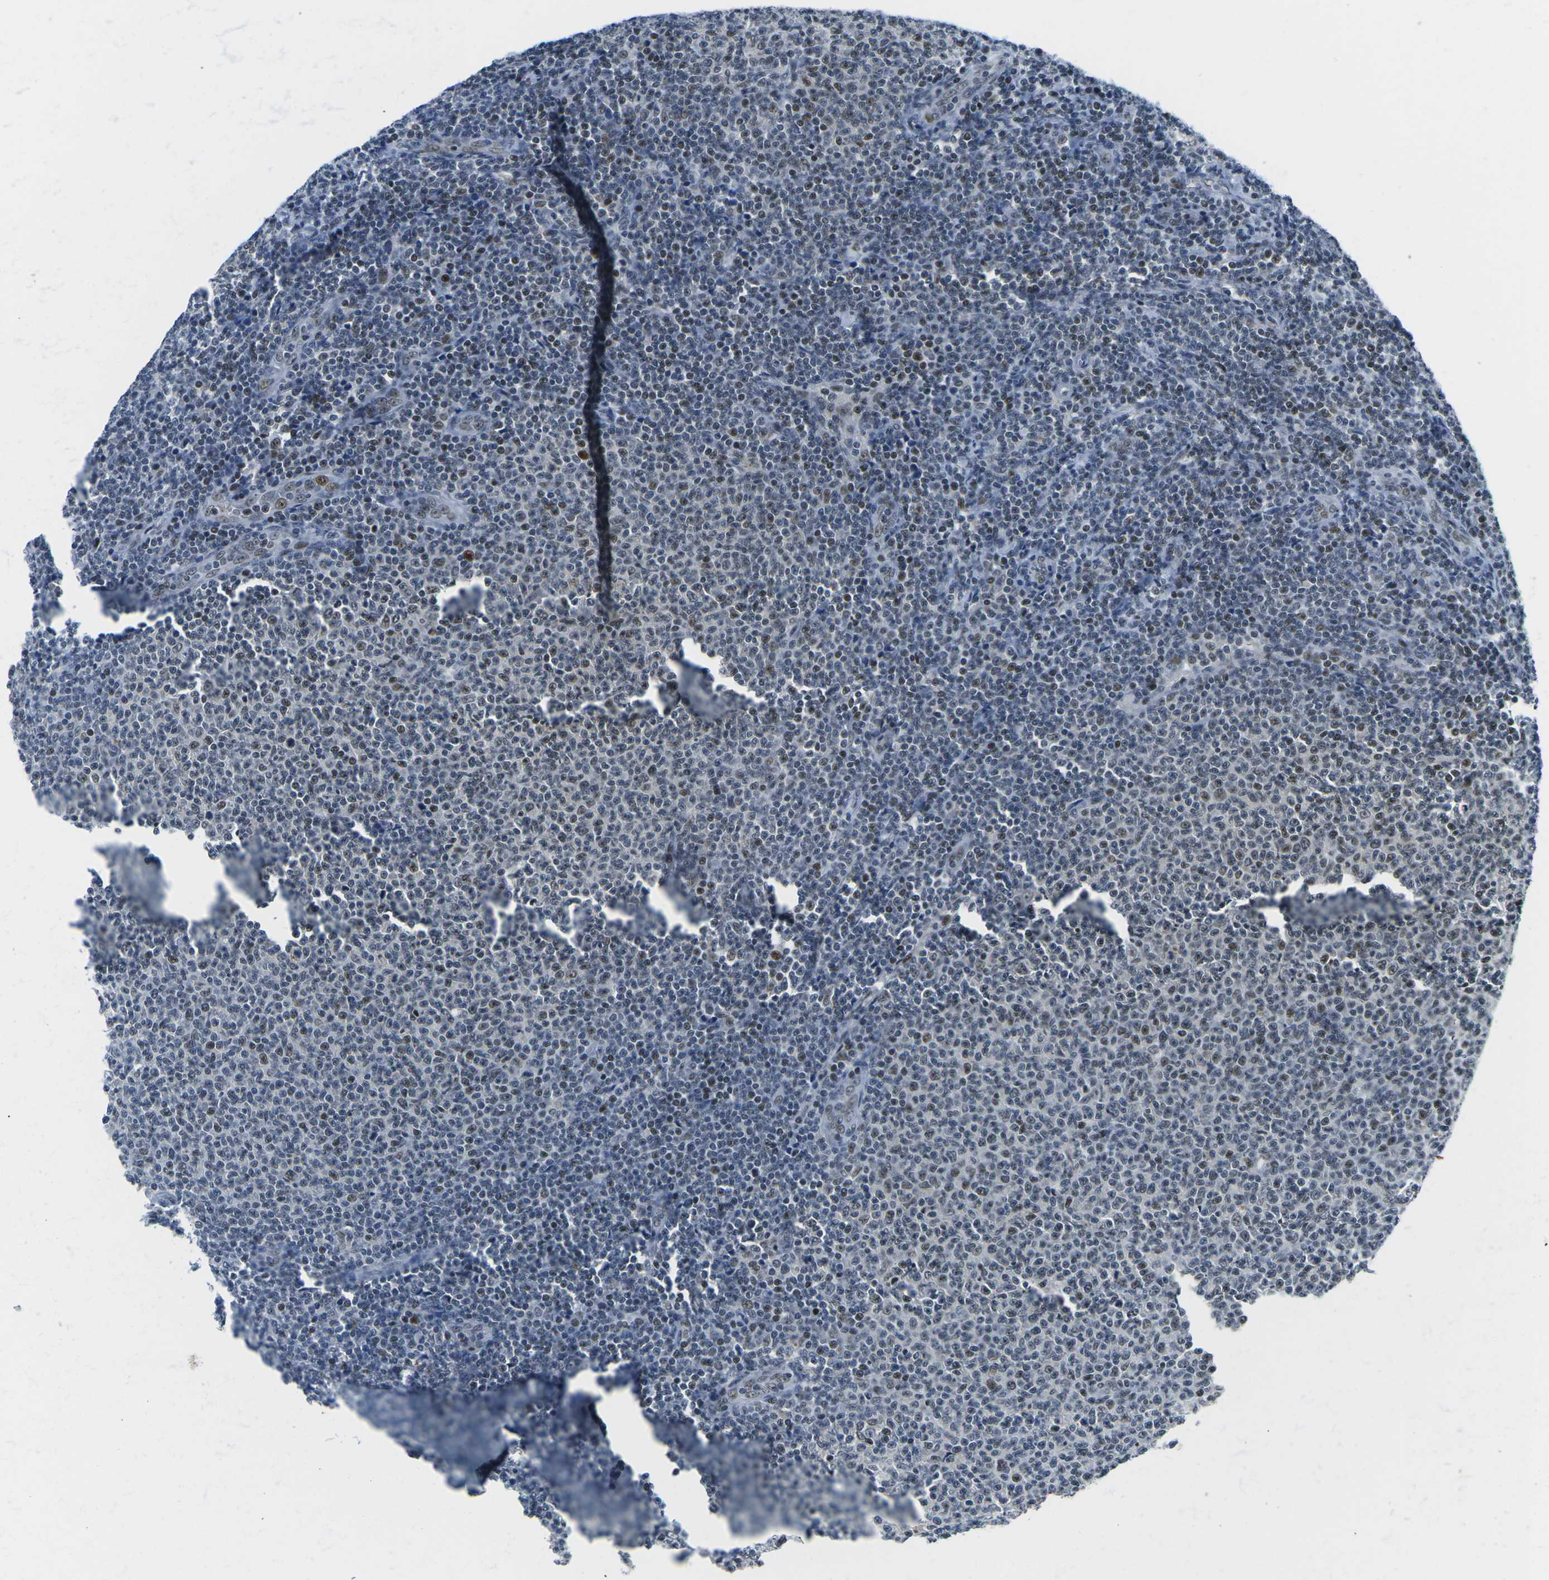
{"staining": {"intensity": "strong", "quantity": "25%-75%", "location": "nuclear"}, "tissue": "lymphoma", "cell_type": "Tumor cells", "image_type": "cancer", "snomed": [{"axis": "morphology", "description": "Malignant lymphoma, non-Hodgkin's type, Low grade"}, {"axis": "topography", "description": "Lymph node"}], "caption": "A high amount of strong nuclear positivity is identified in approximately 25%-75% of tumor cells in malignant lymphoma, non-Hodgkin's type (low-grade) tissue.", "gene": "PRPF8", "patient": {"sex": "male", "age": 83}}